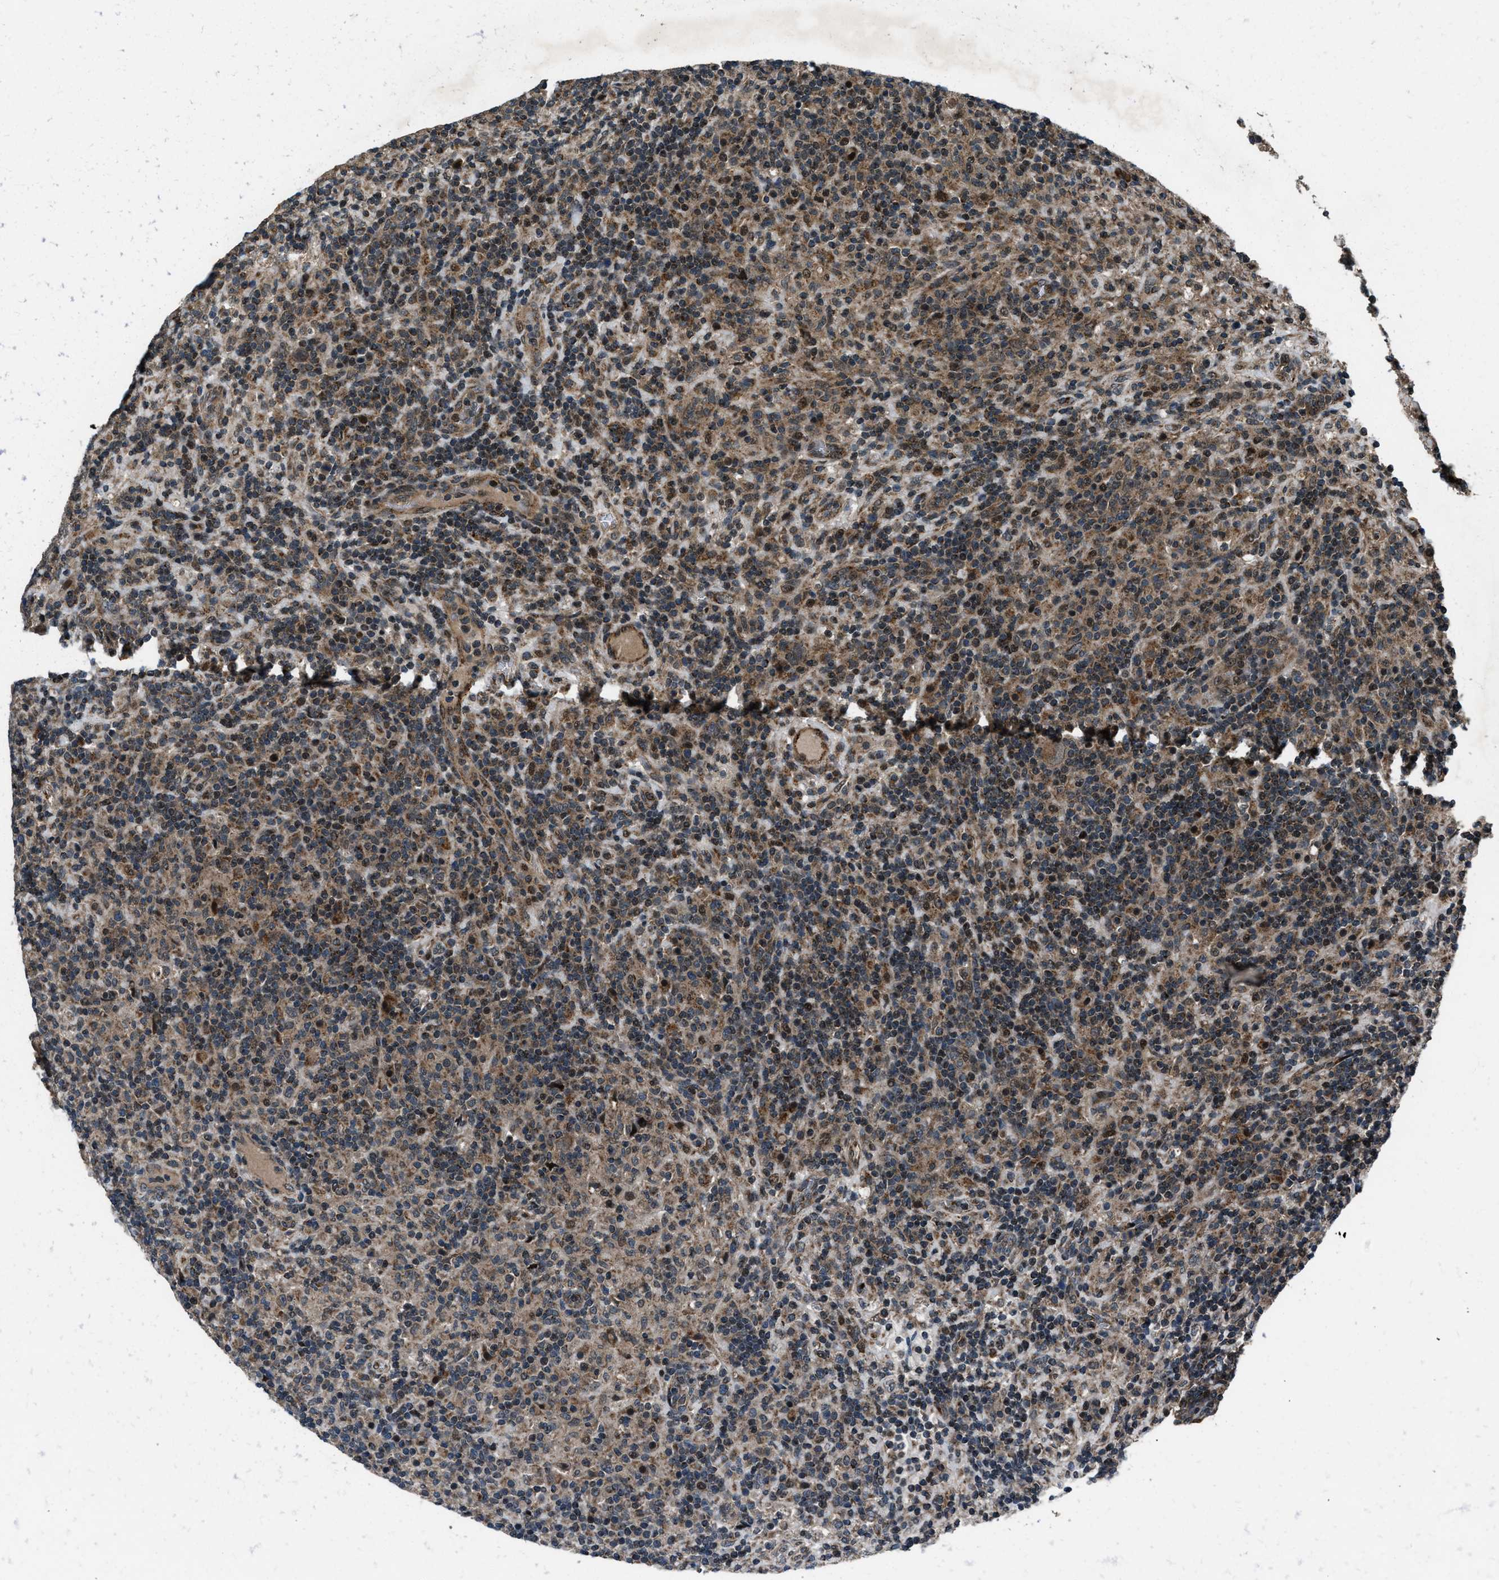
{"staining": {"intensity": "moderate", "quantity": ">75%", "location": "cytoplasmic/membranous"}, "tissue": "lymphoma", "cell_type": "Tumor cells", "image_type": "cancer", "snomed": [{"axis": "morphology", "description": "Hodgkin's disease, NOS"}, {"axis": "topography", "description": "Lymph node"}], "caption": "A brown stain labels moderate cytoplasmic/membranous positivity of a protein in human Hodgkin's disease tumor cells. (brown staining indicates protein expression, while blue staining denotes nuclei).", "gene": "IRAK4", "patient": {"sex": "male", "age": 70}}